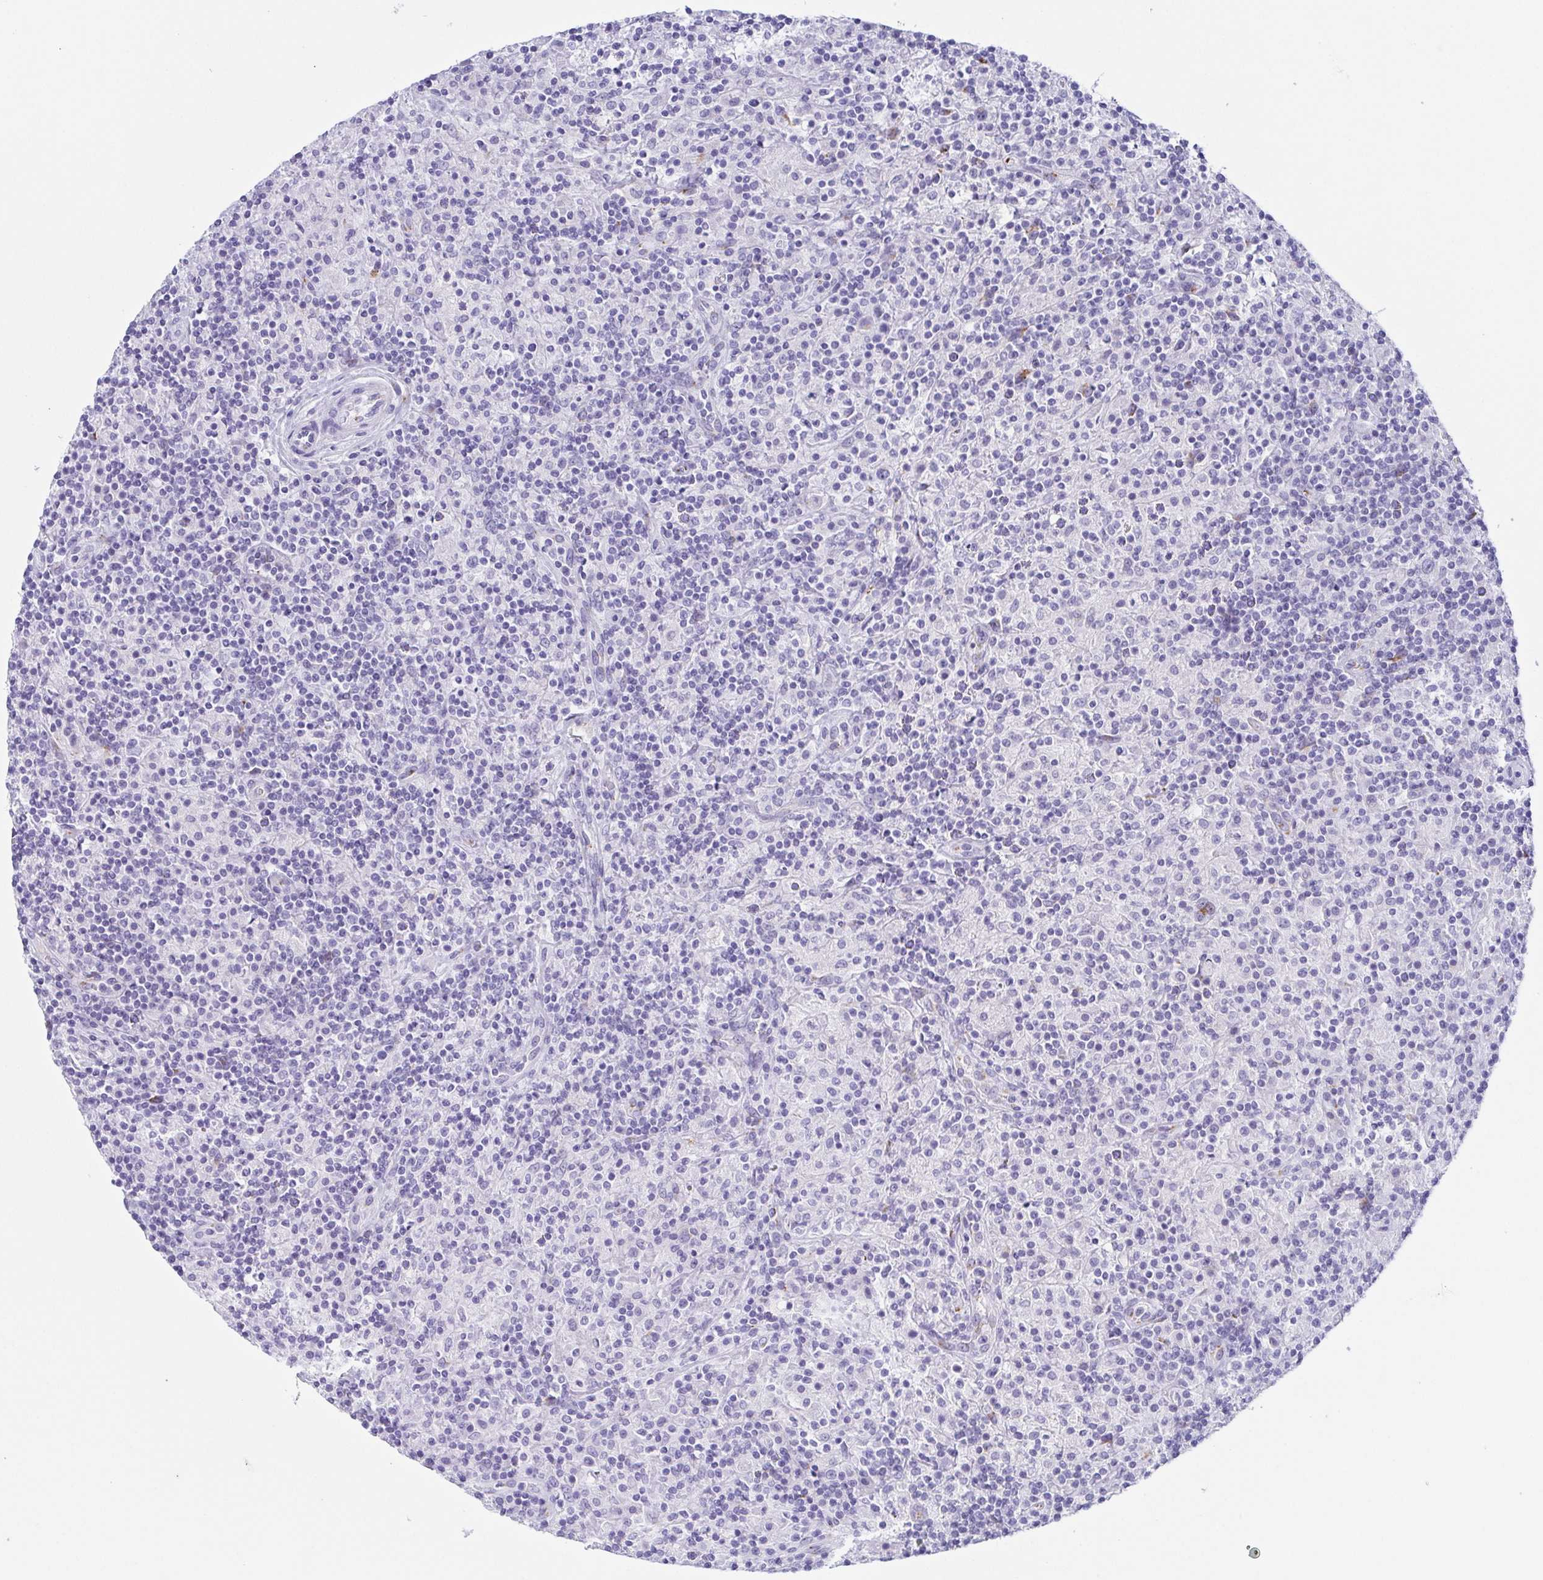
{"staining": {"intensity": "negative", "quantity": "none", "location": "none"}, "tissue": "lymphoma", "cell_type": "Tumor cells", "image_type": "cancer", "snomed": [{"axis": "morphology", "description": "Hodgkin's disease, NOS"}, {"axis": "topography", "description": "Lymph node"}], "caption": "DAB immunohistochemical staining of Hodgkin's disease shows no significant staining in tumor cells.", "gene": "LDLRAD1", "patient": {"sex": "male", "age": 70}}